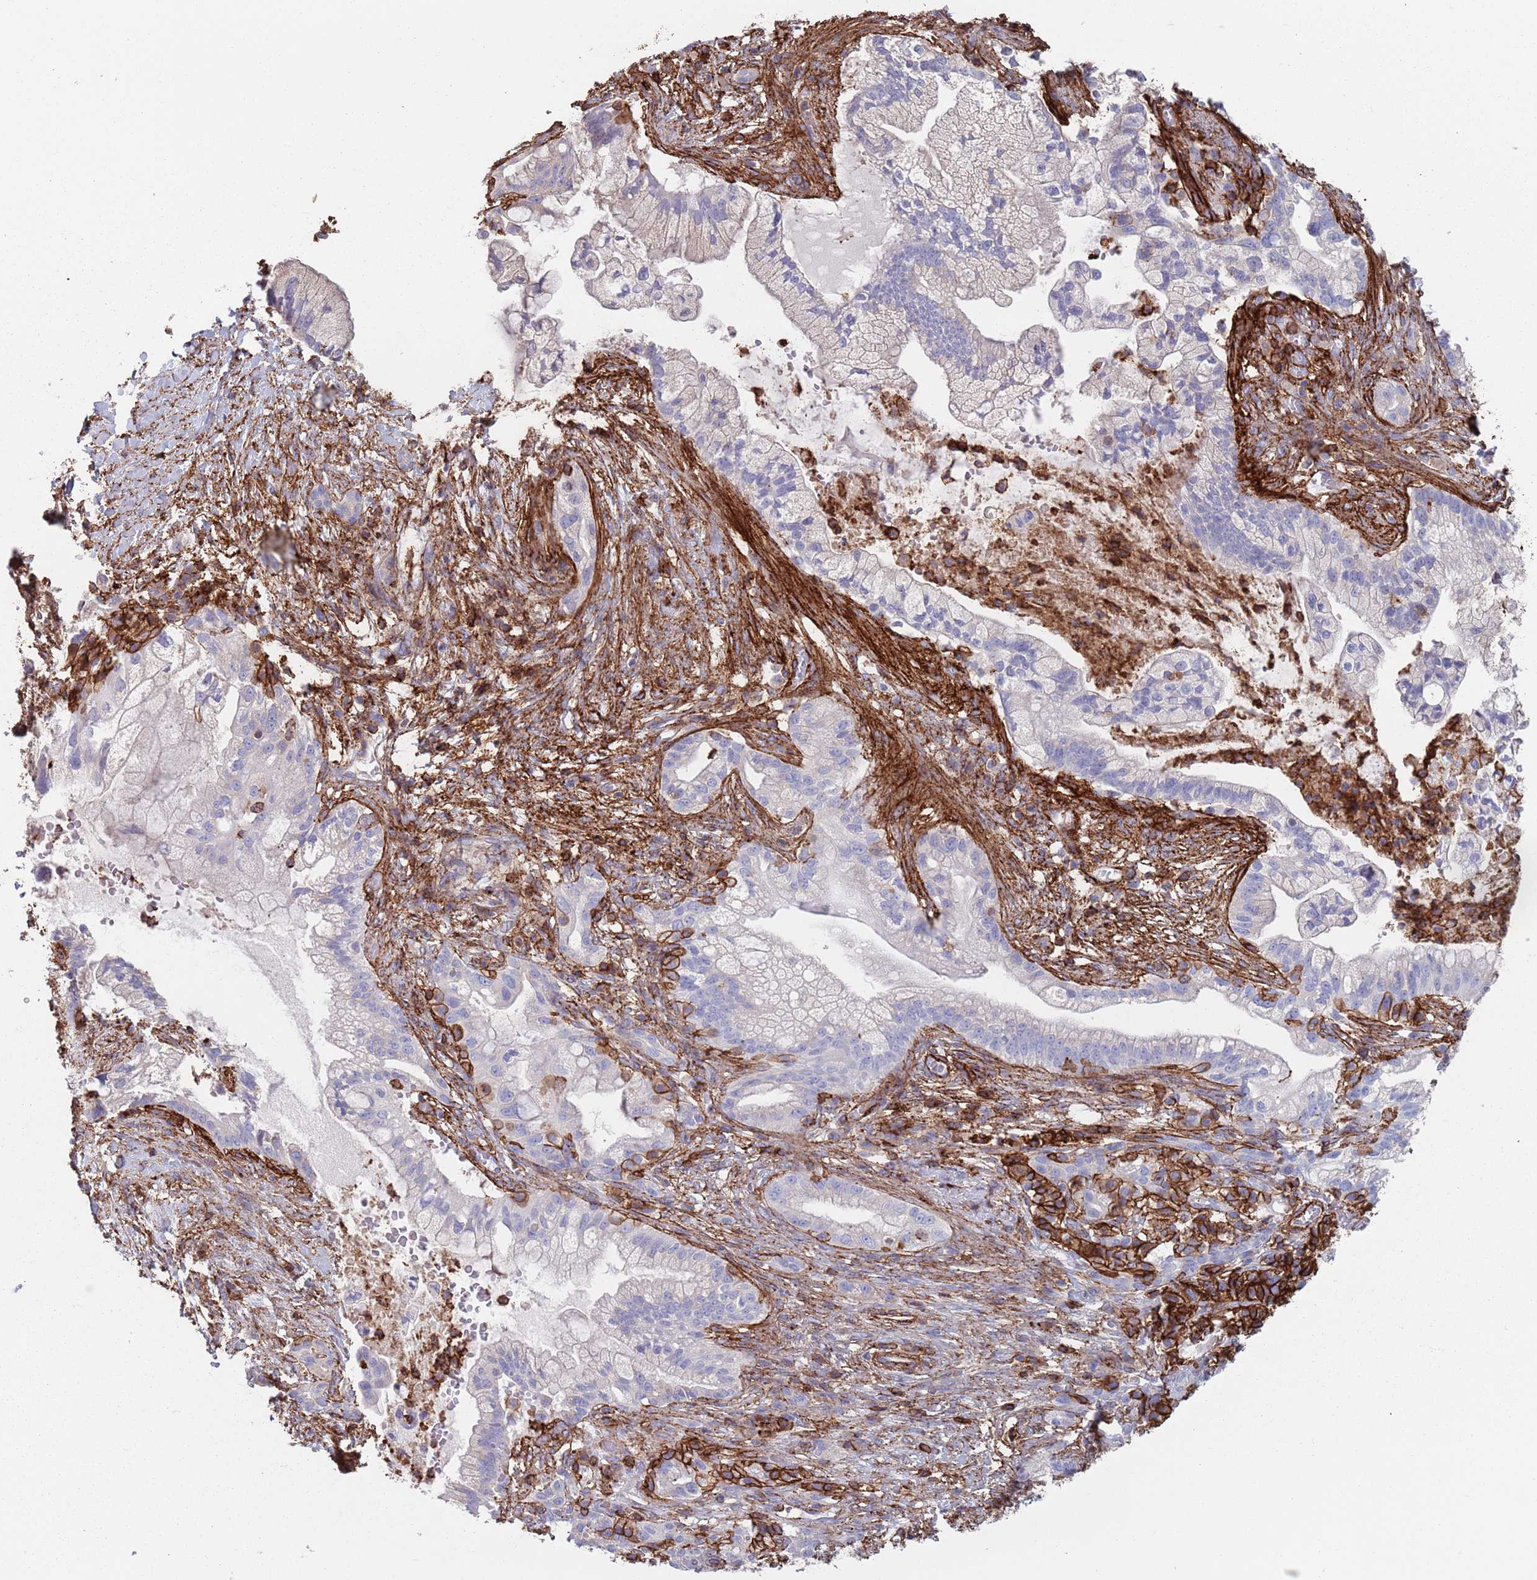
{"staining": {"intensity": "negative", "quantity": "none", "location": "none"}, "tissue": "pancreatic cancer", "cell_type": "Tumor cells", "image_type": "cancer", "snomed": [{"axis": "morphology", "description": "Adenocarcinoma, NOS"}, {"axis": "topography", "description": "Pancreas"}], "caption": "IHC micrograph of pancreatic cancer stained for a protein (brown), which displays no staining in tumor cells. (DAB (3,3'-diaminobenzidine) immunohistochemistry (IHC) with hematoxylin counter stain).", "gene": "RNF144A", "patient": {"sex": "male", "age": 44}}